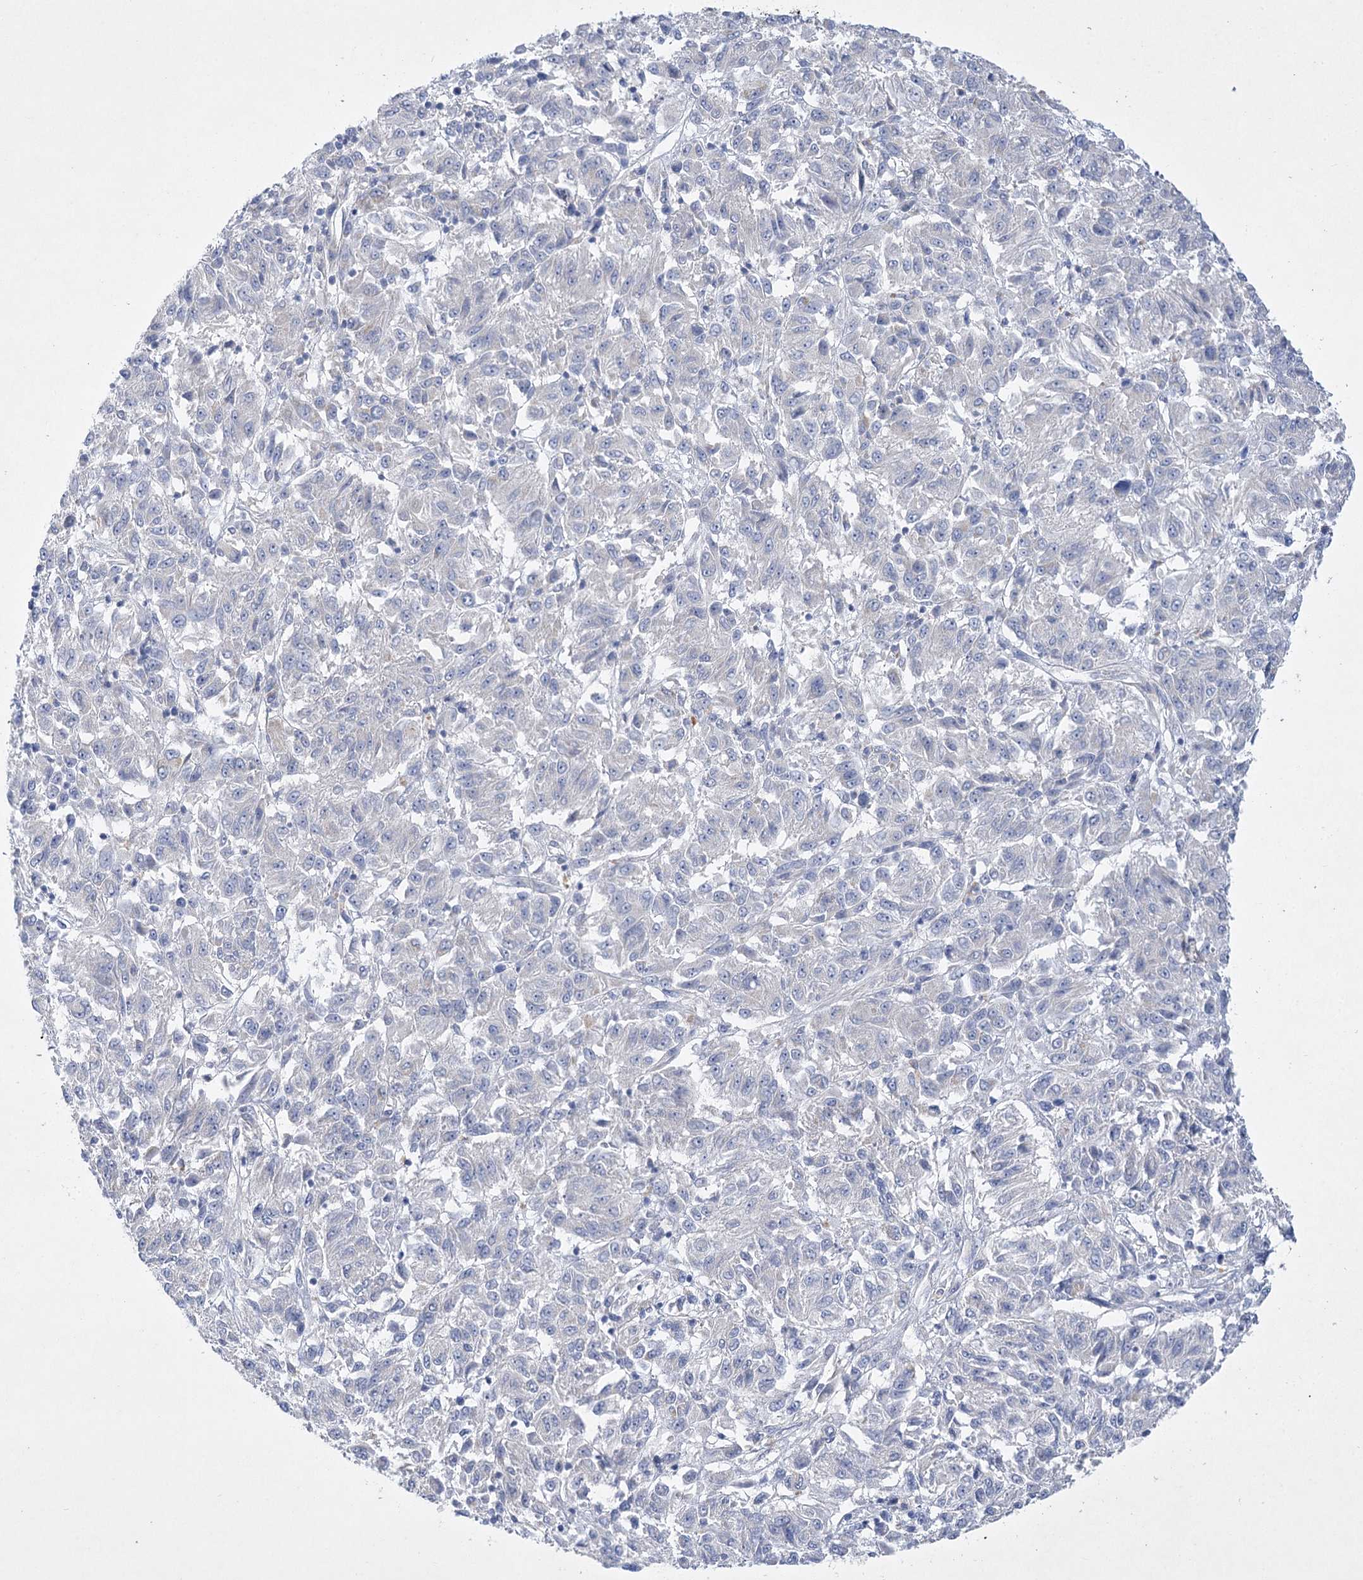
{"staining": {"intensity": "negative", "quantity": "none", "location": "none"}, "tissue": "melanoma", "cell_type": "Tumor cells", "image_type": "cancer", "snomed": [{"axis": "morphology", "description": "Malignant melanoma, Metastatic site"}, {"axis": "topography", "description": "Lung"}], "caption": "Tumor cells show no significant protein expression in malignant melanoma (metastatic site). The staining is performed using DAB brown chromogen with nuclei counter-stained in using hematoxylin.", "gene": "DHTKD1", "patient": {"sex": "male", "age": 64}}